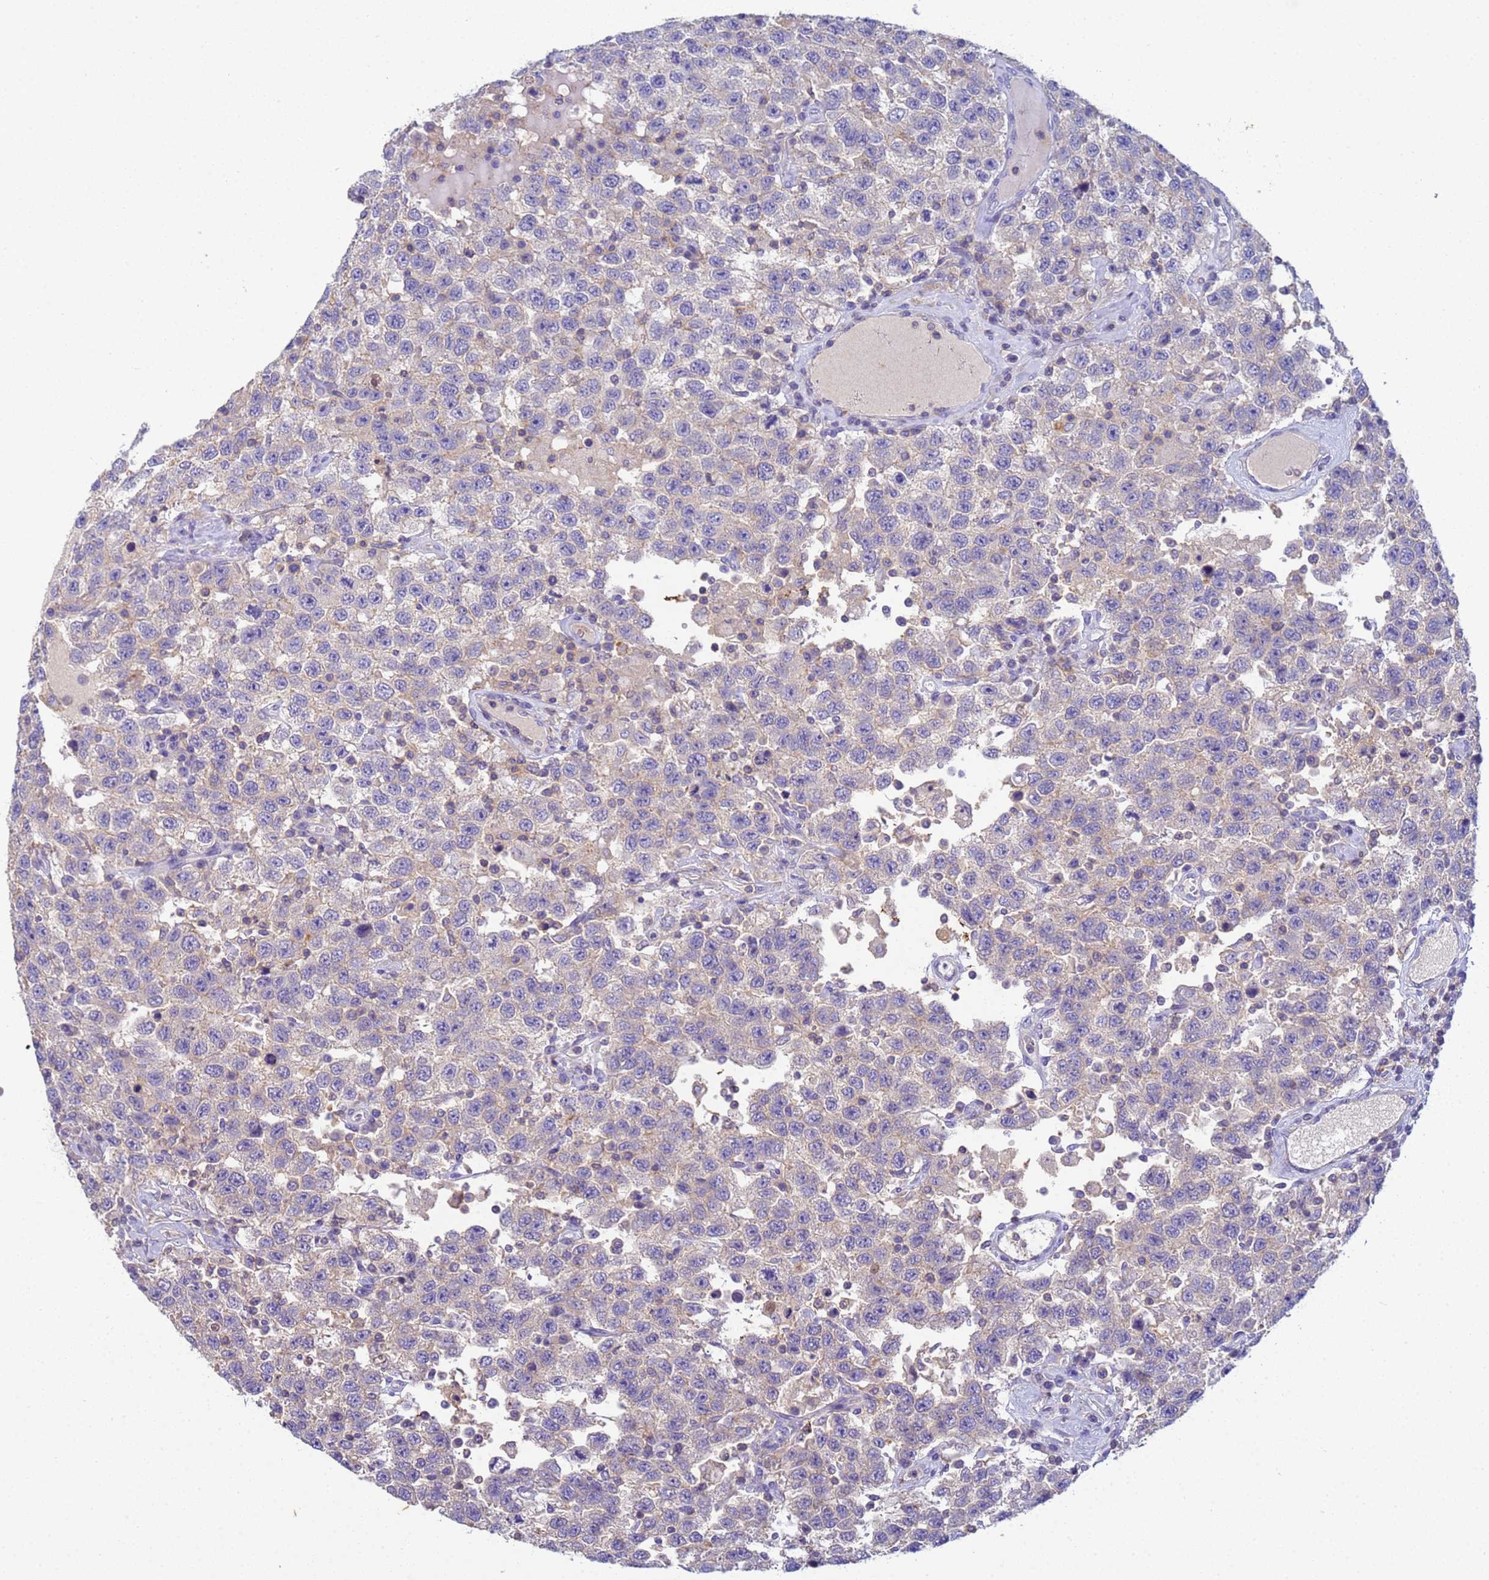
{"staining": {"intensity": "negative", "quantity": "none", "location": "none"}, "tissue": "testis cancer", "cell_type": "Tumor cells", "image_type": "cancer", "snomed": [{"axis": "morphology", "description": "Seminoma, NOS"}, {"axis": "topography", "description": "Testis"}], "caption": "IHC micrograph of neoplastic tissue: human testis cancer stained with DAB exhibits no significant protein positivity in tumor cells.", "gene": "KLHL13", "patient": {"sex": "male", "age": 41}}